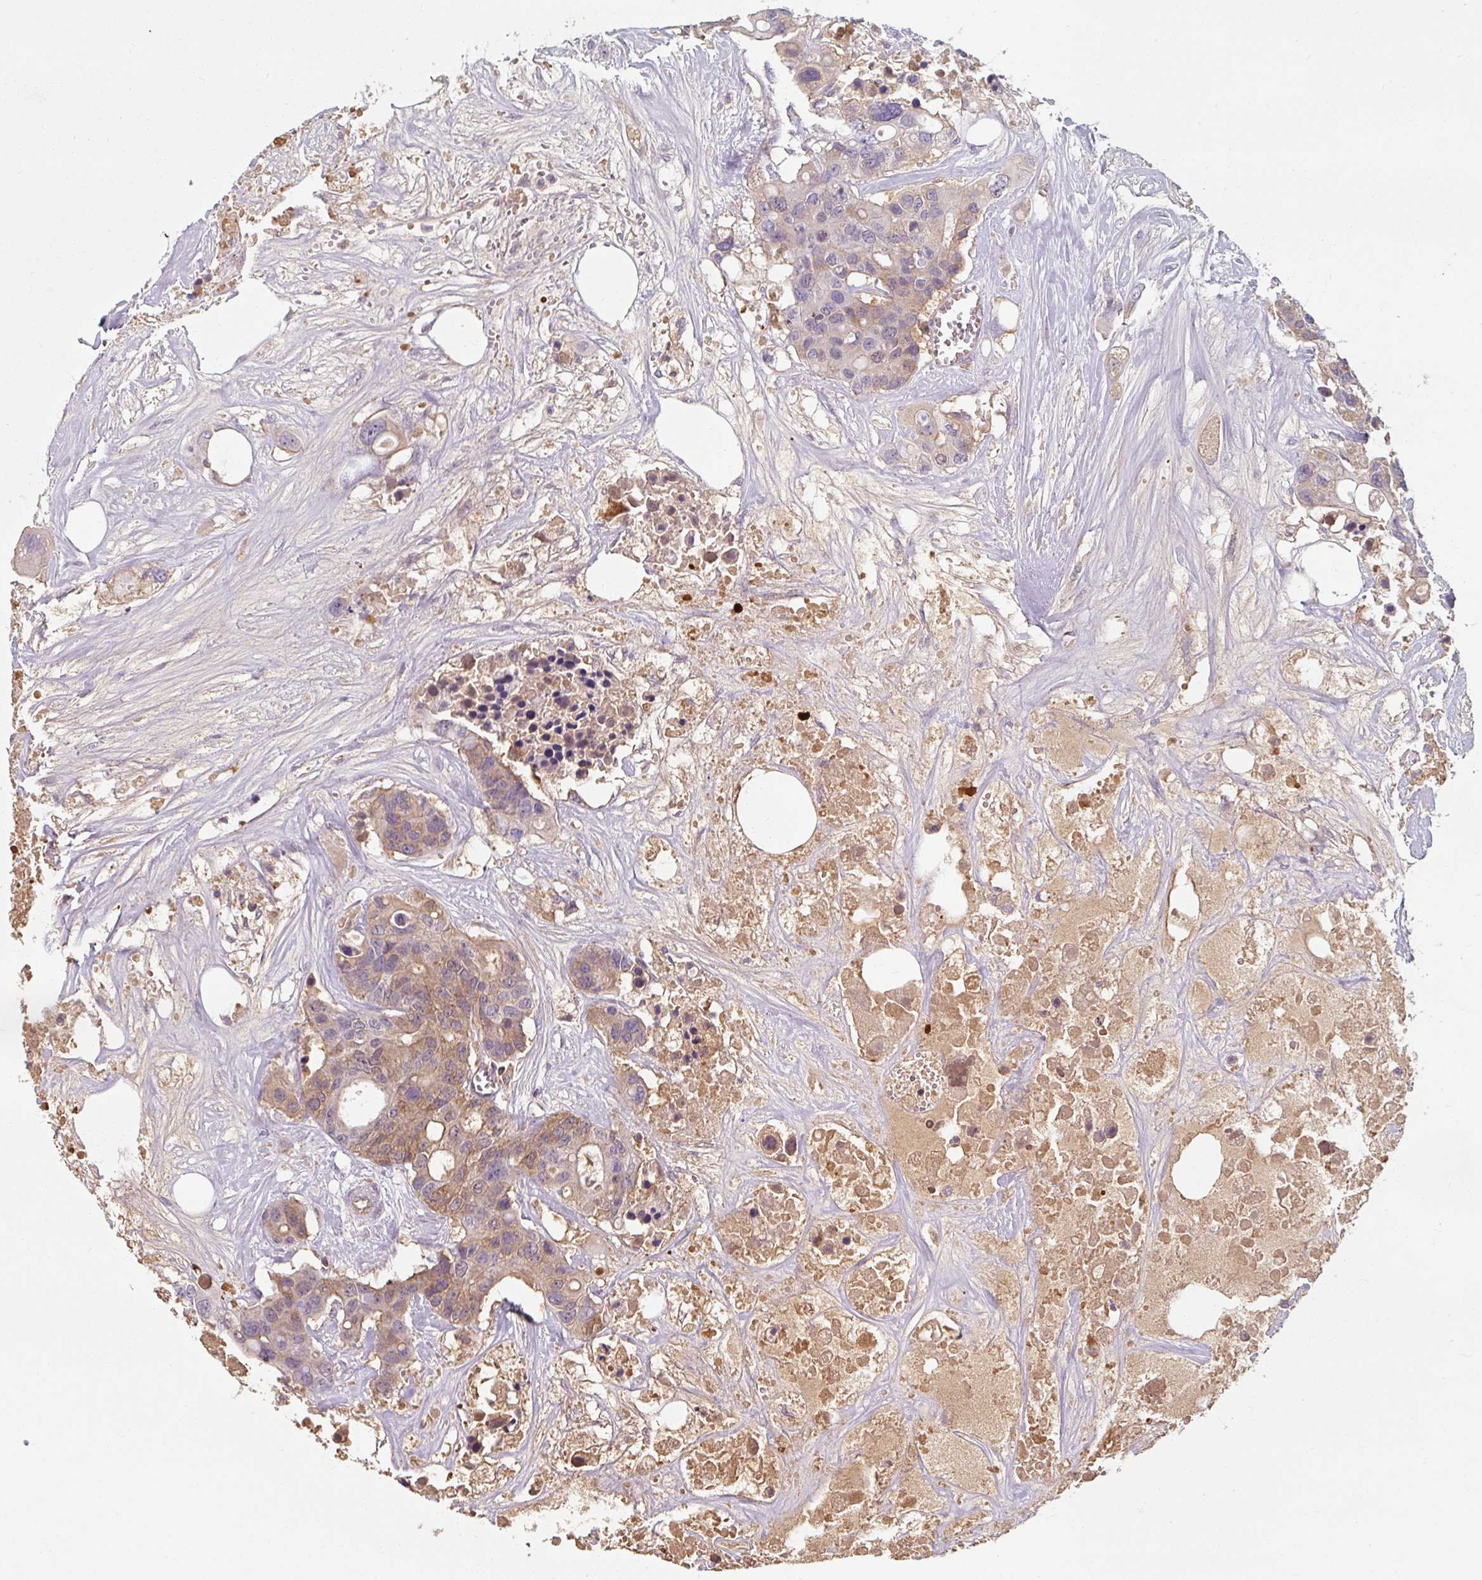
{"staining": {"intensity": "weak", "quantity": ">75%", "location": "cytoplasmic/membranous"}, "tissue": "colorectal cancer", "cell_type": "Tumor cells", "image_type": "cancer", "snomed": [{"axis": "morphology", "description": "Adenocarcinoma, NOS"}, {"axis": "topography", "description": "Colon"}], "caption": "An IHC photomicrograph of neoplastic tissue is shown. Protein staining in brown highlights weak cytoplasmic/membranous positivity in colorectal adenocarcinoma within tumor cells. (Stains: DAB in brown, nuclei in blue, Microscopy: brightfield microscopy at high magnification).", "gene": "TSEN54", "patient": {"sex": "male", "age": 77}}